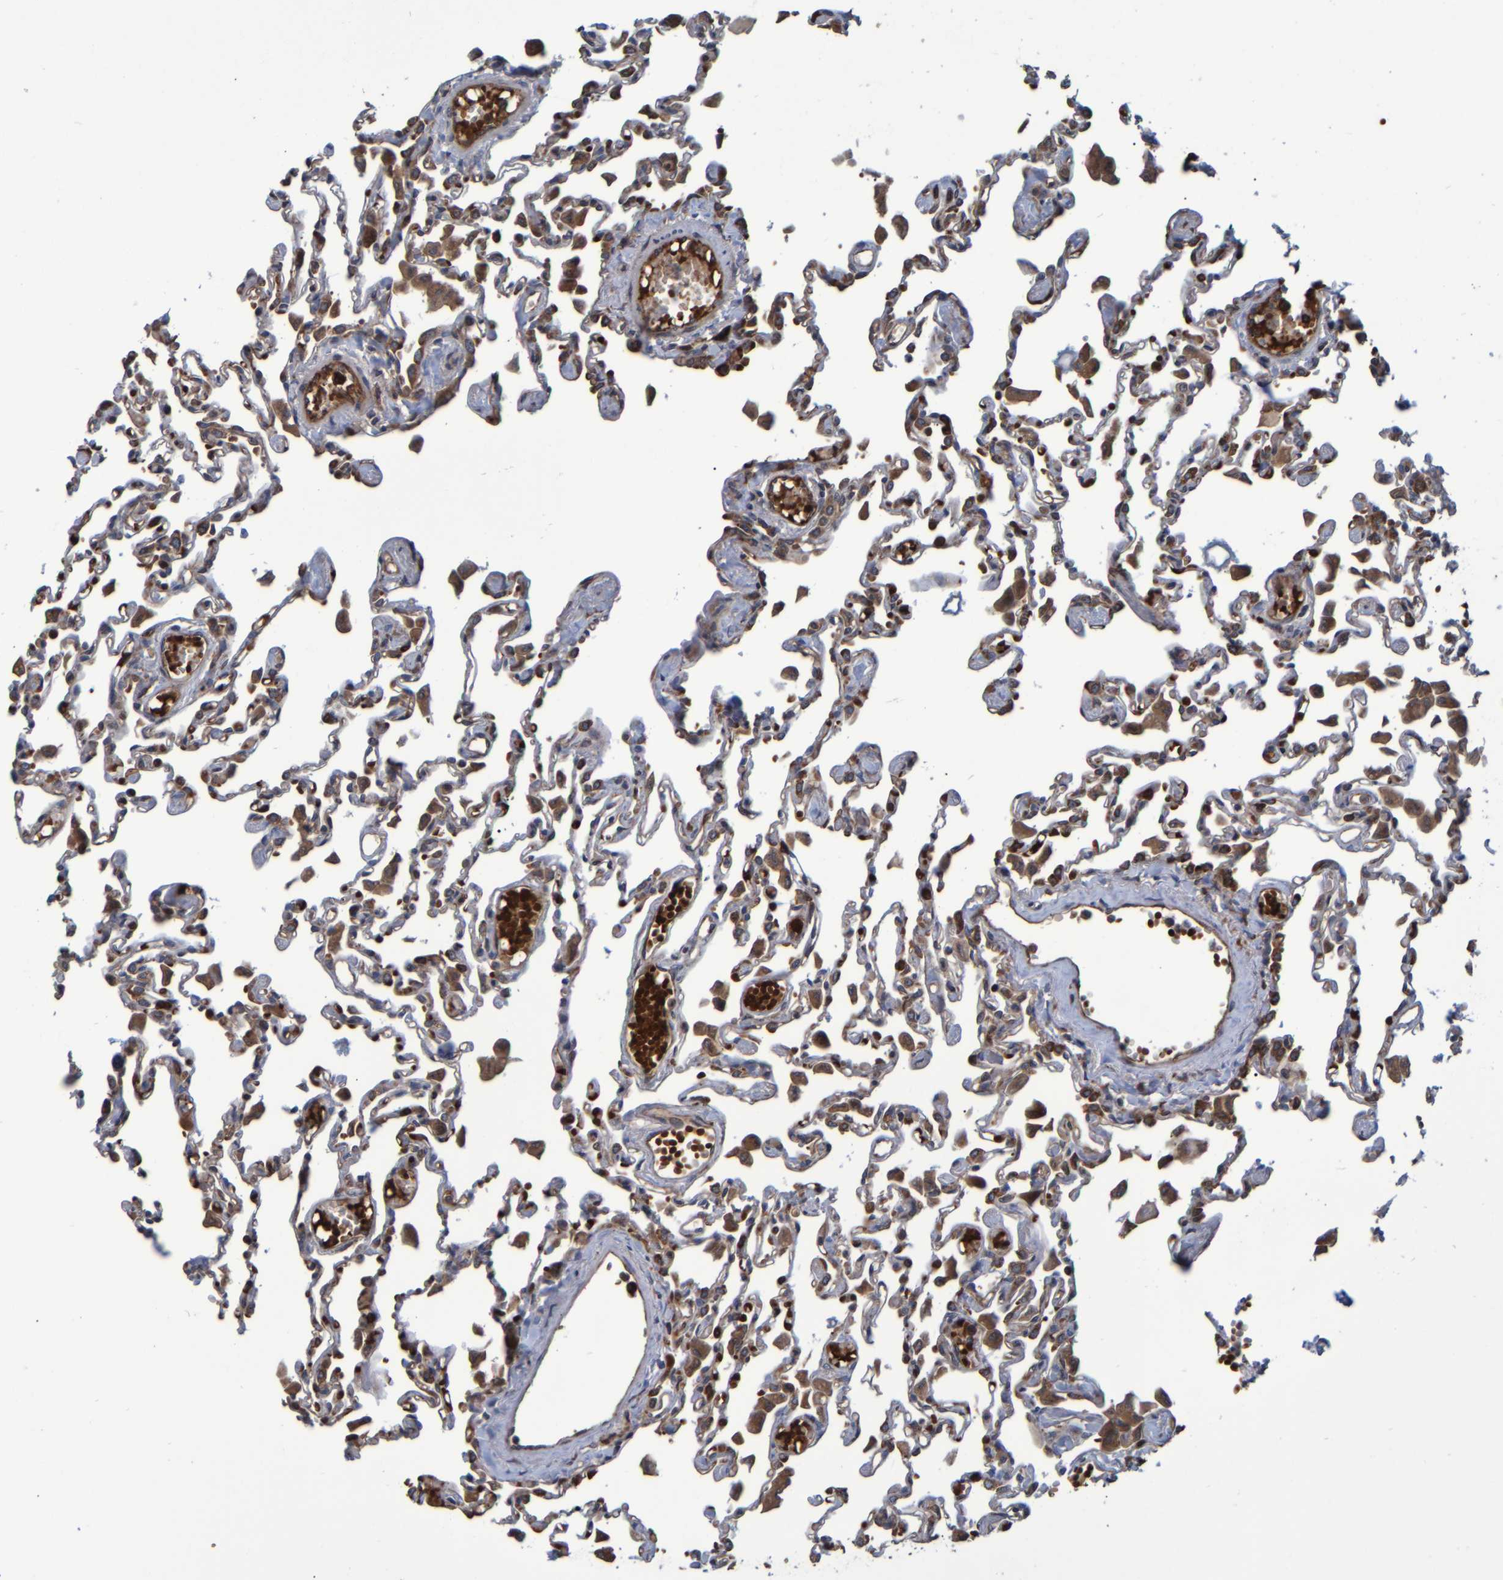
{"staining": {"intensity": "moderate", "quantity": "25%-75%", "location": "cytoplasmic/membranous"}, "tissue": "lung", "cell_type": "Alveolar cells", "image_type": "normal", "snomed": [{"axis": "morphology", "description": "Normal tissue, NOS"}, {"axis": "topography", "description": "Bronchus"}, {"axis": "topography", "description": "Lung"}], "caption": "A brown stain shows moderate cytoplasmic/membranous expression of a protein in alveolar cells of unremarkable lung. The staining was performed using DAB (3,3'-diaminobenzidine) to visualize the protein expression in brown, while the nuclei were stained in blue with hematoxylin (Magnification: 20x).", "gene": "SPAG5", "patient": {"sex": "female", "age": 49}}